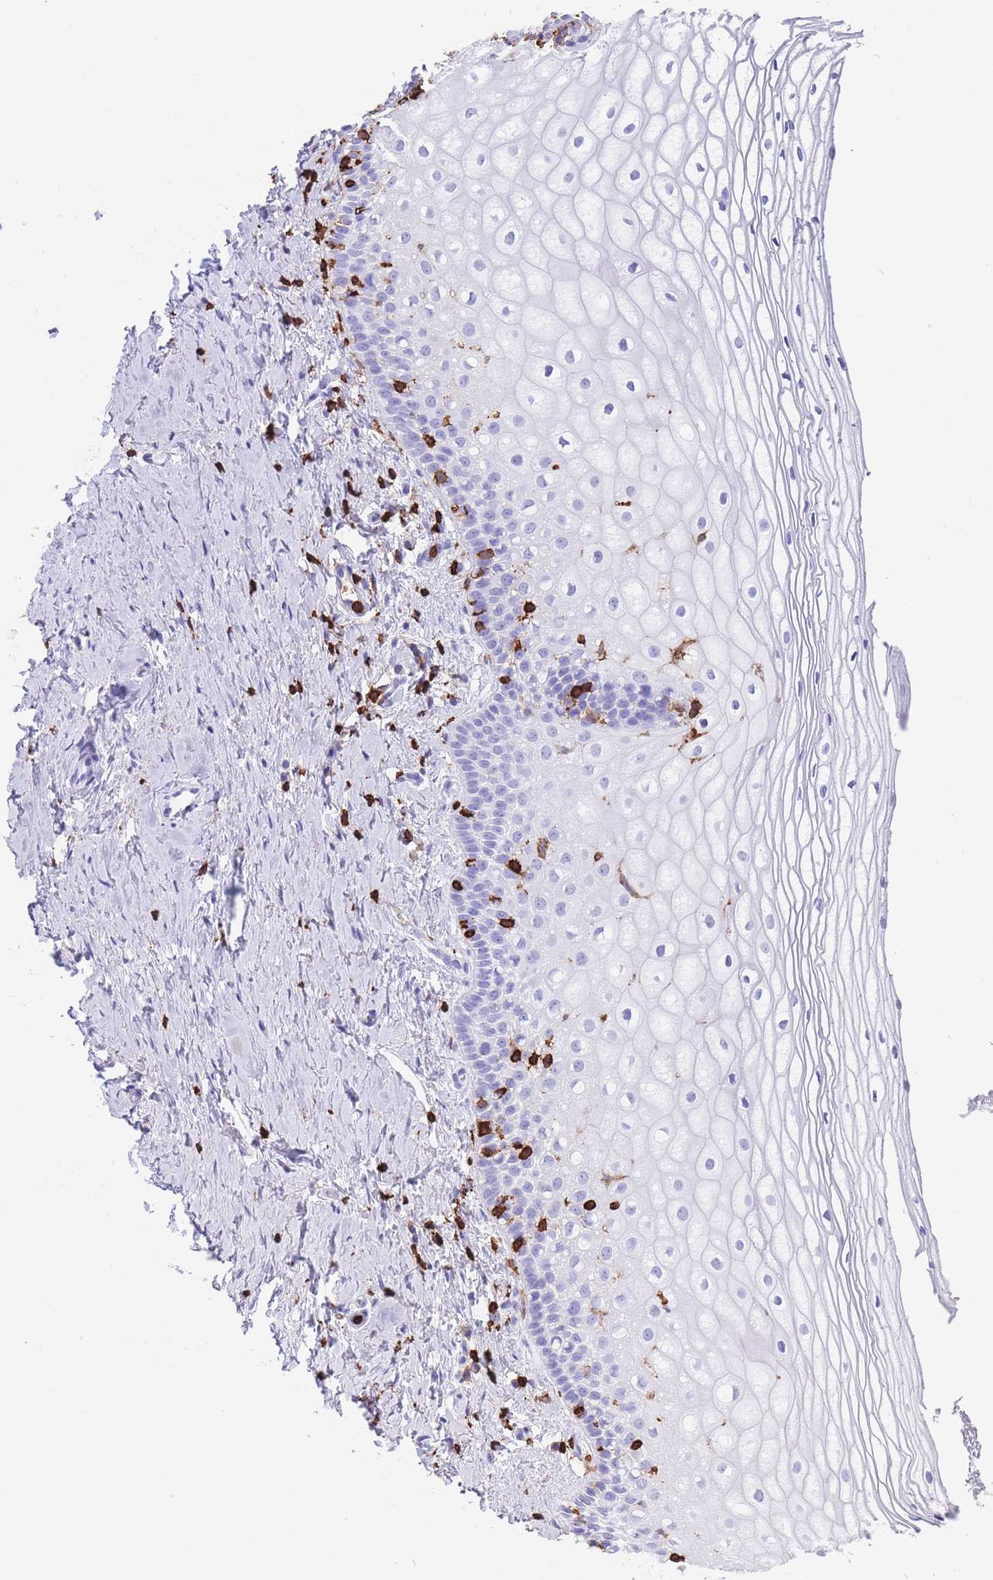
{"staining": {"intensity": "negative", "quantity": "none", "location": "none"}, "tissue": "vagina", "cell_type": "Squamous epithelial cells", "image_type": "normal", "snomed": [{"axis": "morphology", "description": "Normal tissue, NOS"}, {"axis": "topography", "description": "Vagina"}], "caption": "Squamous epithelial cells are negative for protein expression in benign human vagina. (DAB immunohistochemistry (IHC), high magnification).", "gene": "CORO1A", "patient": {"sex": "female", "age": 56}}